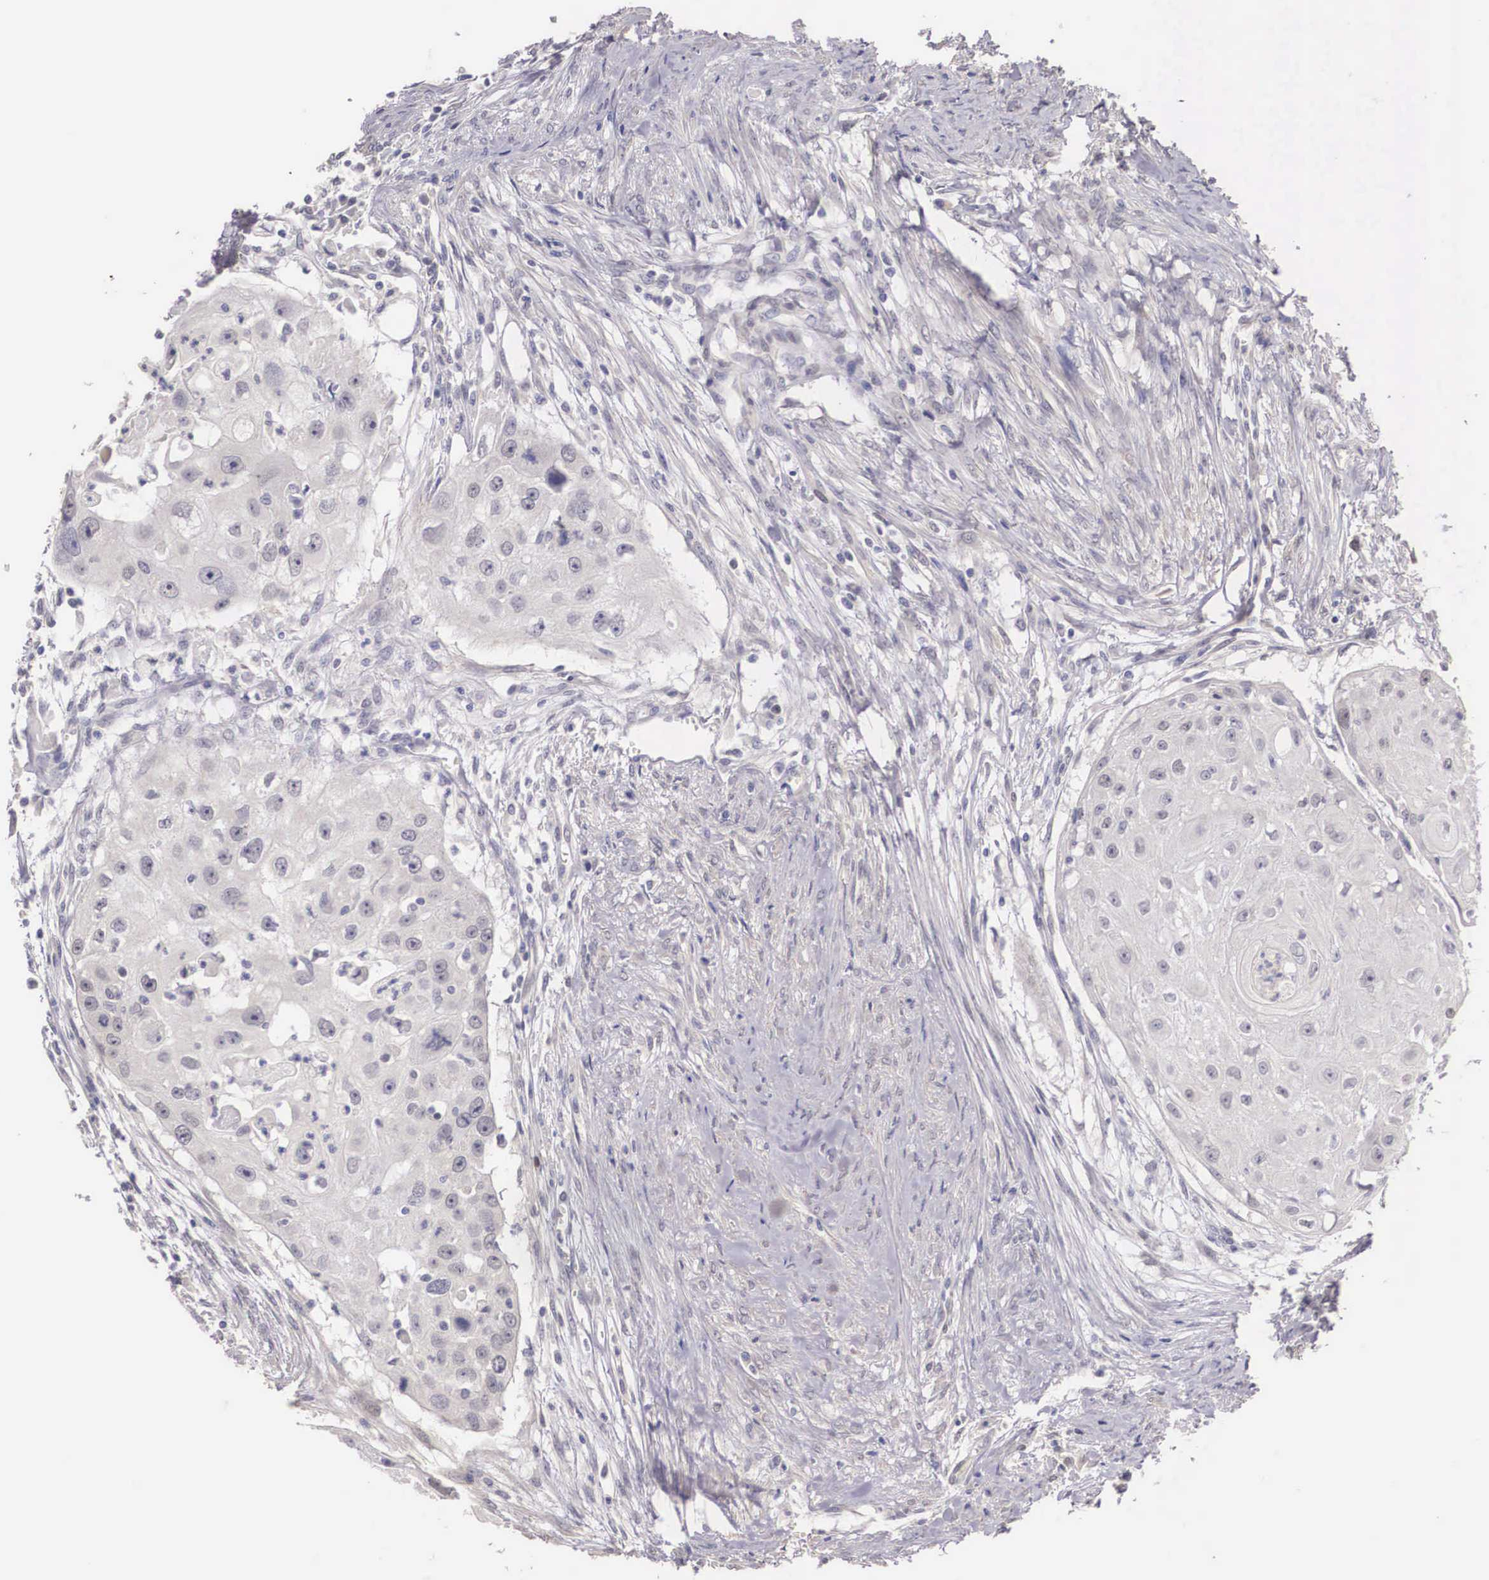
{"staining": {"intensity": "negative", "quantity": "none", "location": "none"}, "tissue": "head and neck cancer", "cell_type": "Tumor cells", "image_type": "cancer", "snomed": [{"axis": "morphology", "description": "Squamous cell carcinoma, NOS"}, {"axis": "topography", "description": "Head-Neck"}], "caption": "High power microscopy photomicrograph of an immunohistochemistry (IHC) photomicrograph of head and neck cancer, revealing no significant expression in tumor cells.", "gene": "ENOX2", "patient": {"sex": "male", "age": 64}}